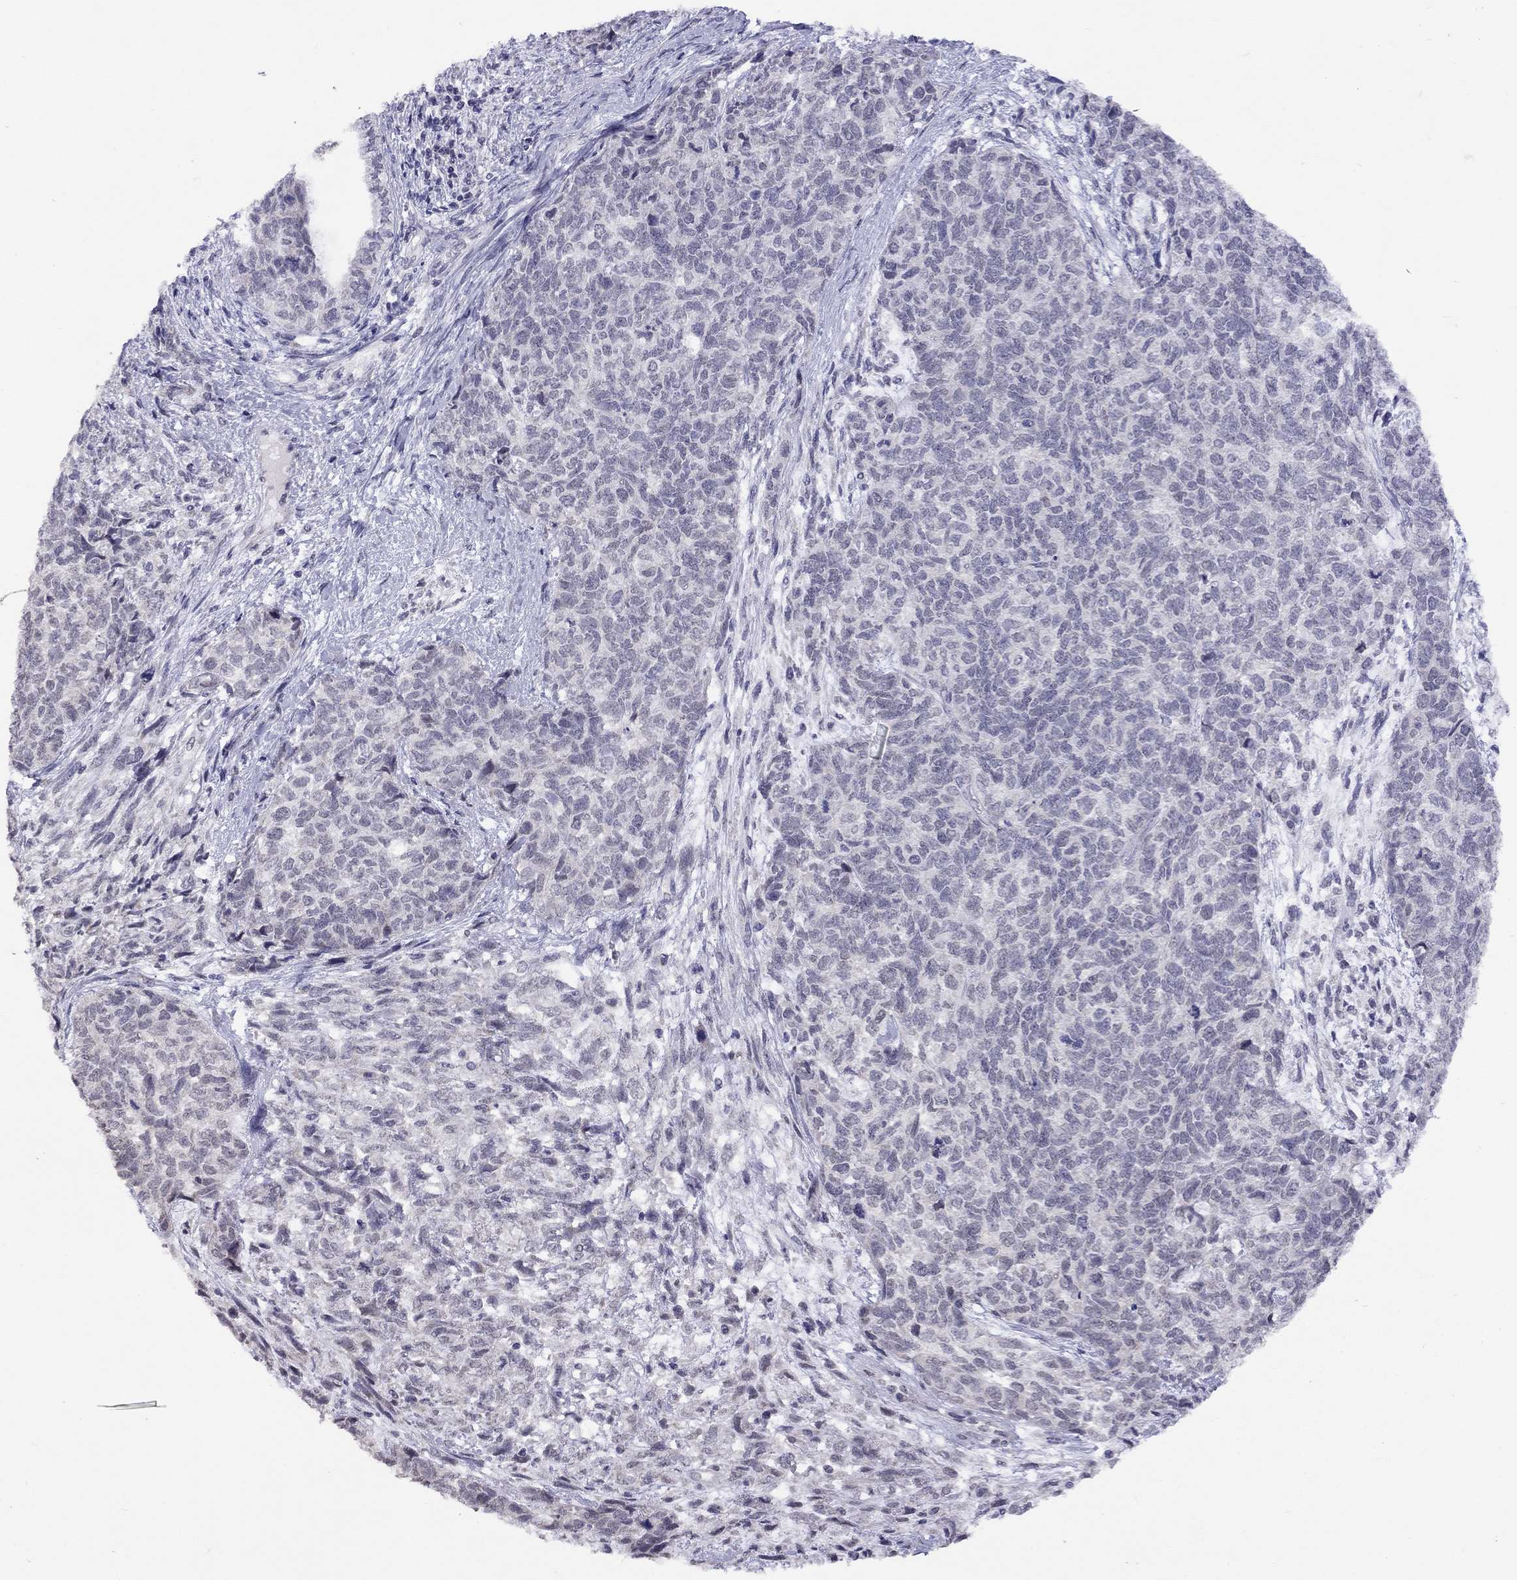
{"staining": {"intensity": "negative", "quantity": "none", "location": "none"}, "tissue": "cervical cancer", "cell_type": "Tumor cells", "image_type": "cancer", "snomed": [{"axis": "morphology", "description": "Squamous cell carcinoma, NOS"}, {"axis": "topography", "description": "Cervix"}], "caption": "Histopathology image shows no significant protein expression in tumor cells of cervical cancer.", "gene": "HES5", "patient": {"sex": "female", "age": 63}}